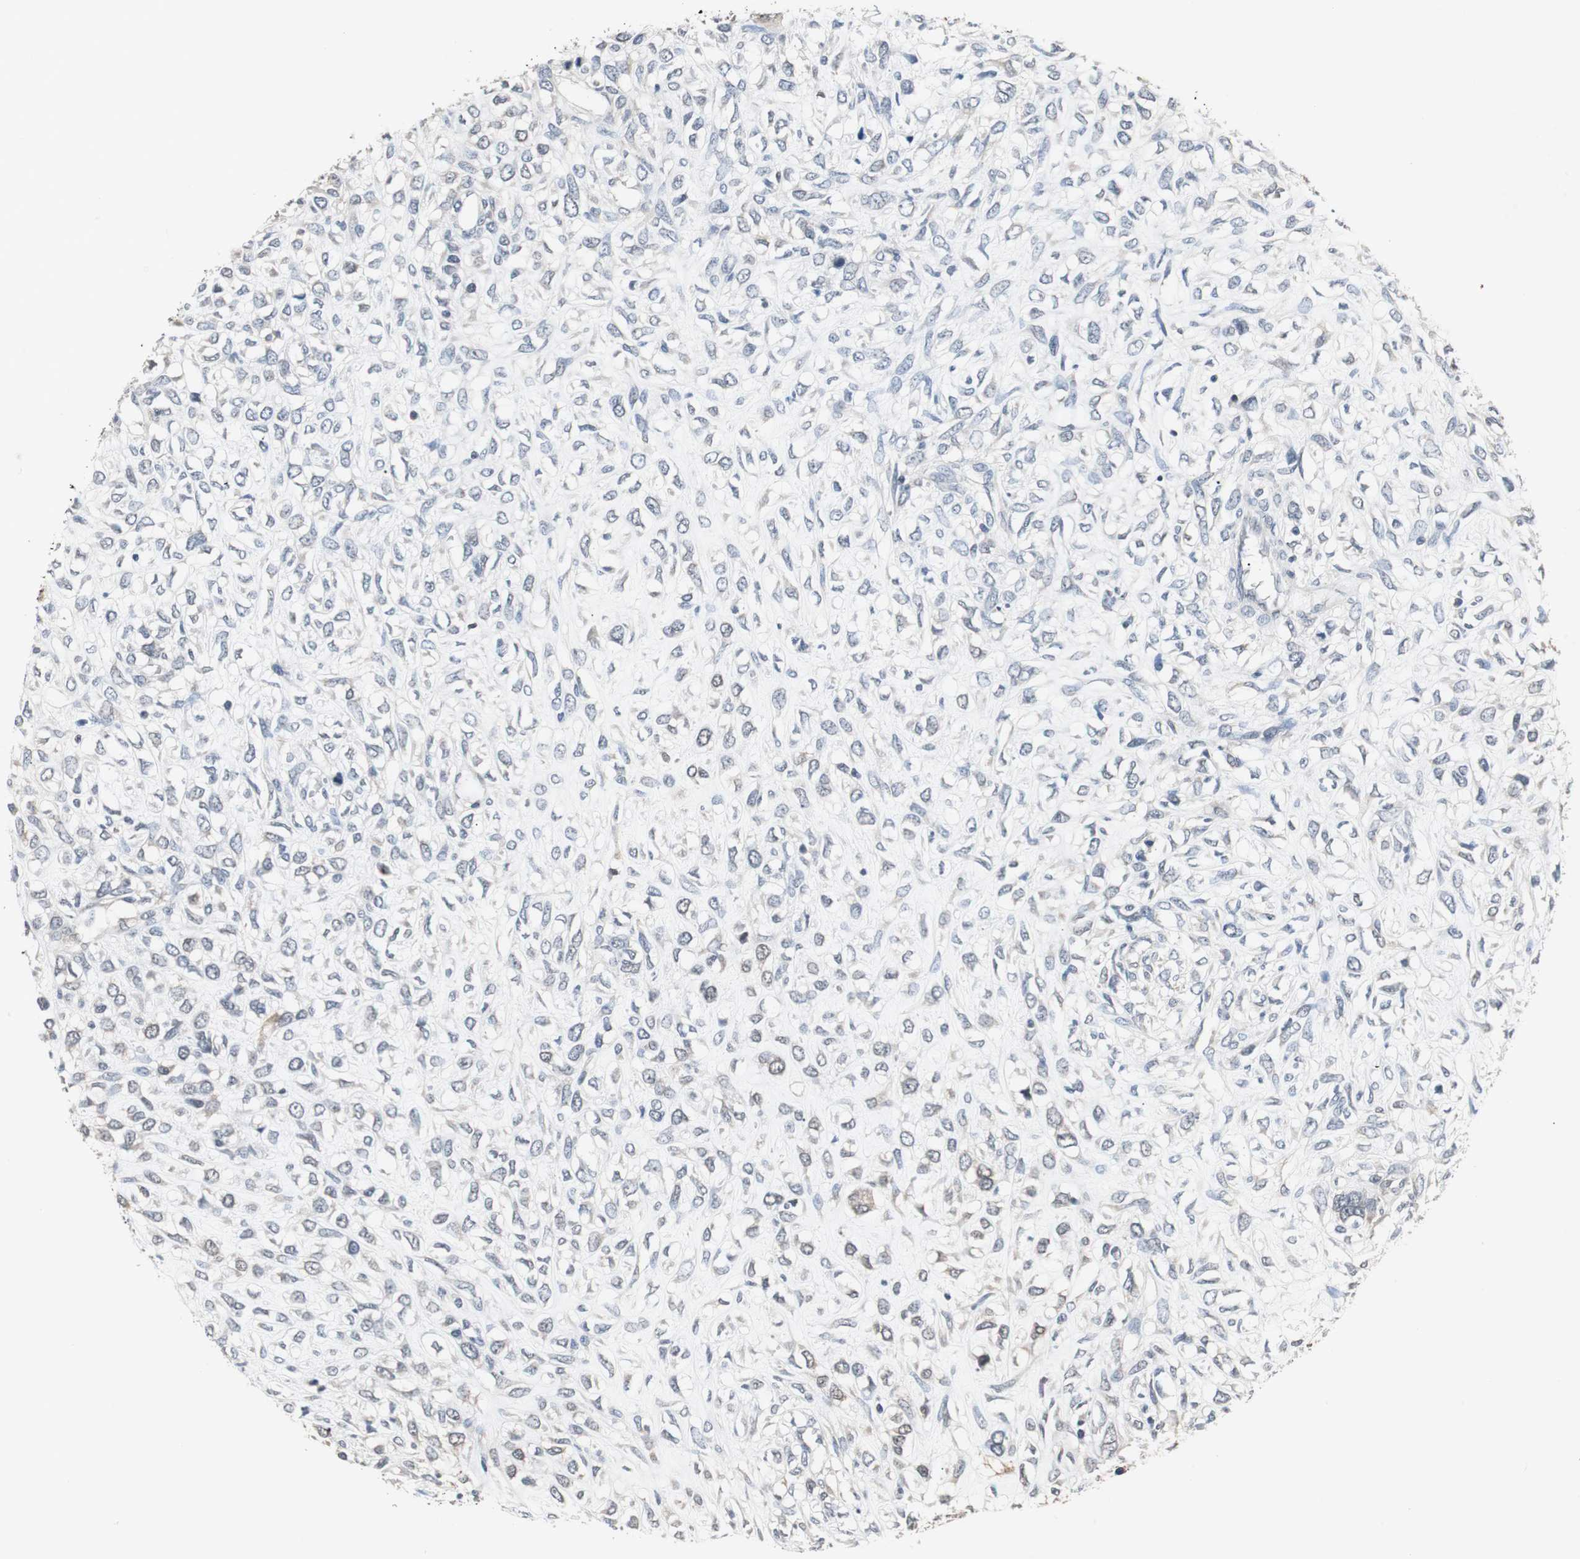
{"staining": {"intensity": "negative", "quantity": "none", "location": "none"}, "tissue": "head and neck cancer", "cell_type": "Tumor cells", "image_type": "cancer", "snomed": [{"axis": "morphology", "description": "Necrosis, NOS"}, {"axis": "morphology", "description": "Neoplasm, malignant, NOS"}, {"axis": "topography", "description": "Salivary gland"}, {"axis": "topography", "description": "Head-Neck"}], "caption": "This micrograph is of head and neck cancer stained with immunohistochemistry (IHC) to label a protein in brown with the nuclei are counter-stained blue. There is no staining in tumor cells.", "gene": "ZSCAN22", "patient": {"sex": "male", "age": 43}}